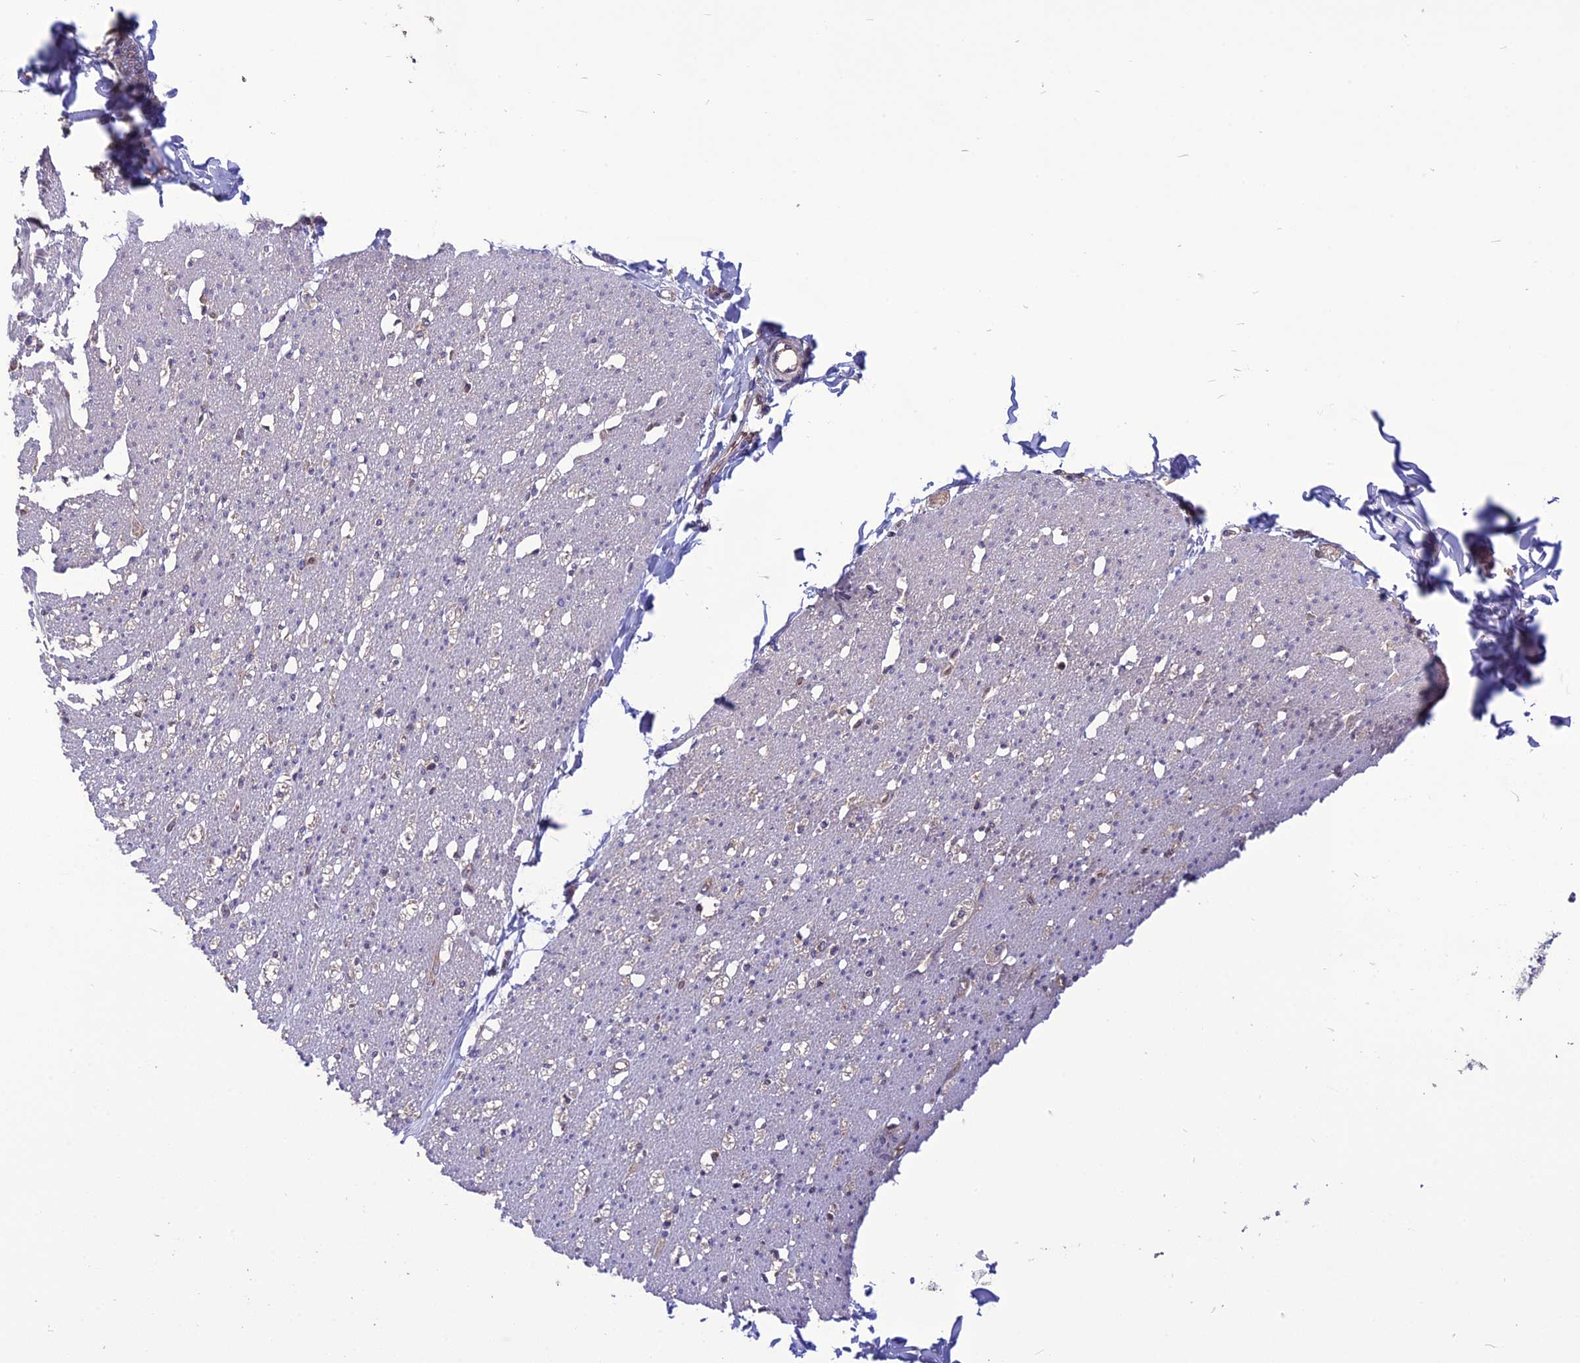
{"staining": {"intensity": "negative", "quantity": "none", "location": "none"}, "tissue": "smooth muscle", "cell_type": "Smooth muscle cells", "image_type": "normal", "snomed": [{"axis": "morphology", "description": "Normal tissue, NOS"}, {"axis": "morphology", "description": "Adenocarcinoma, NOS"}, {"axis": "topography", "description": "Colon"}, {"axis": "topography", "description": "Peripheral nerve tissue"}], "caption": "Smooth muscle cells show no significant protein expression in normal smooth muscle. (DAB (3,3'-diaminobenzidine) immunohistochemistry (IHC) visualized using brightfield microscopy, high magnification).", "gene": "PSMF1", "patient": {"sex": "male", "age": 14}}